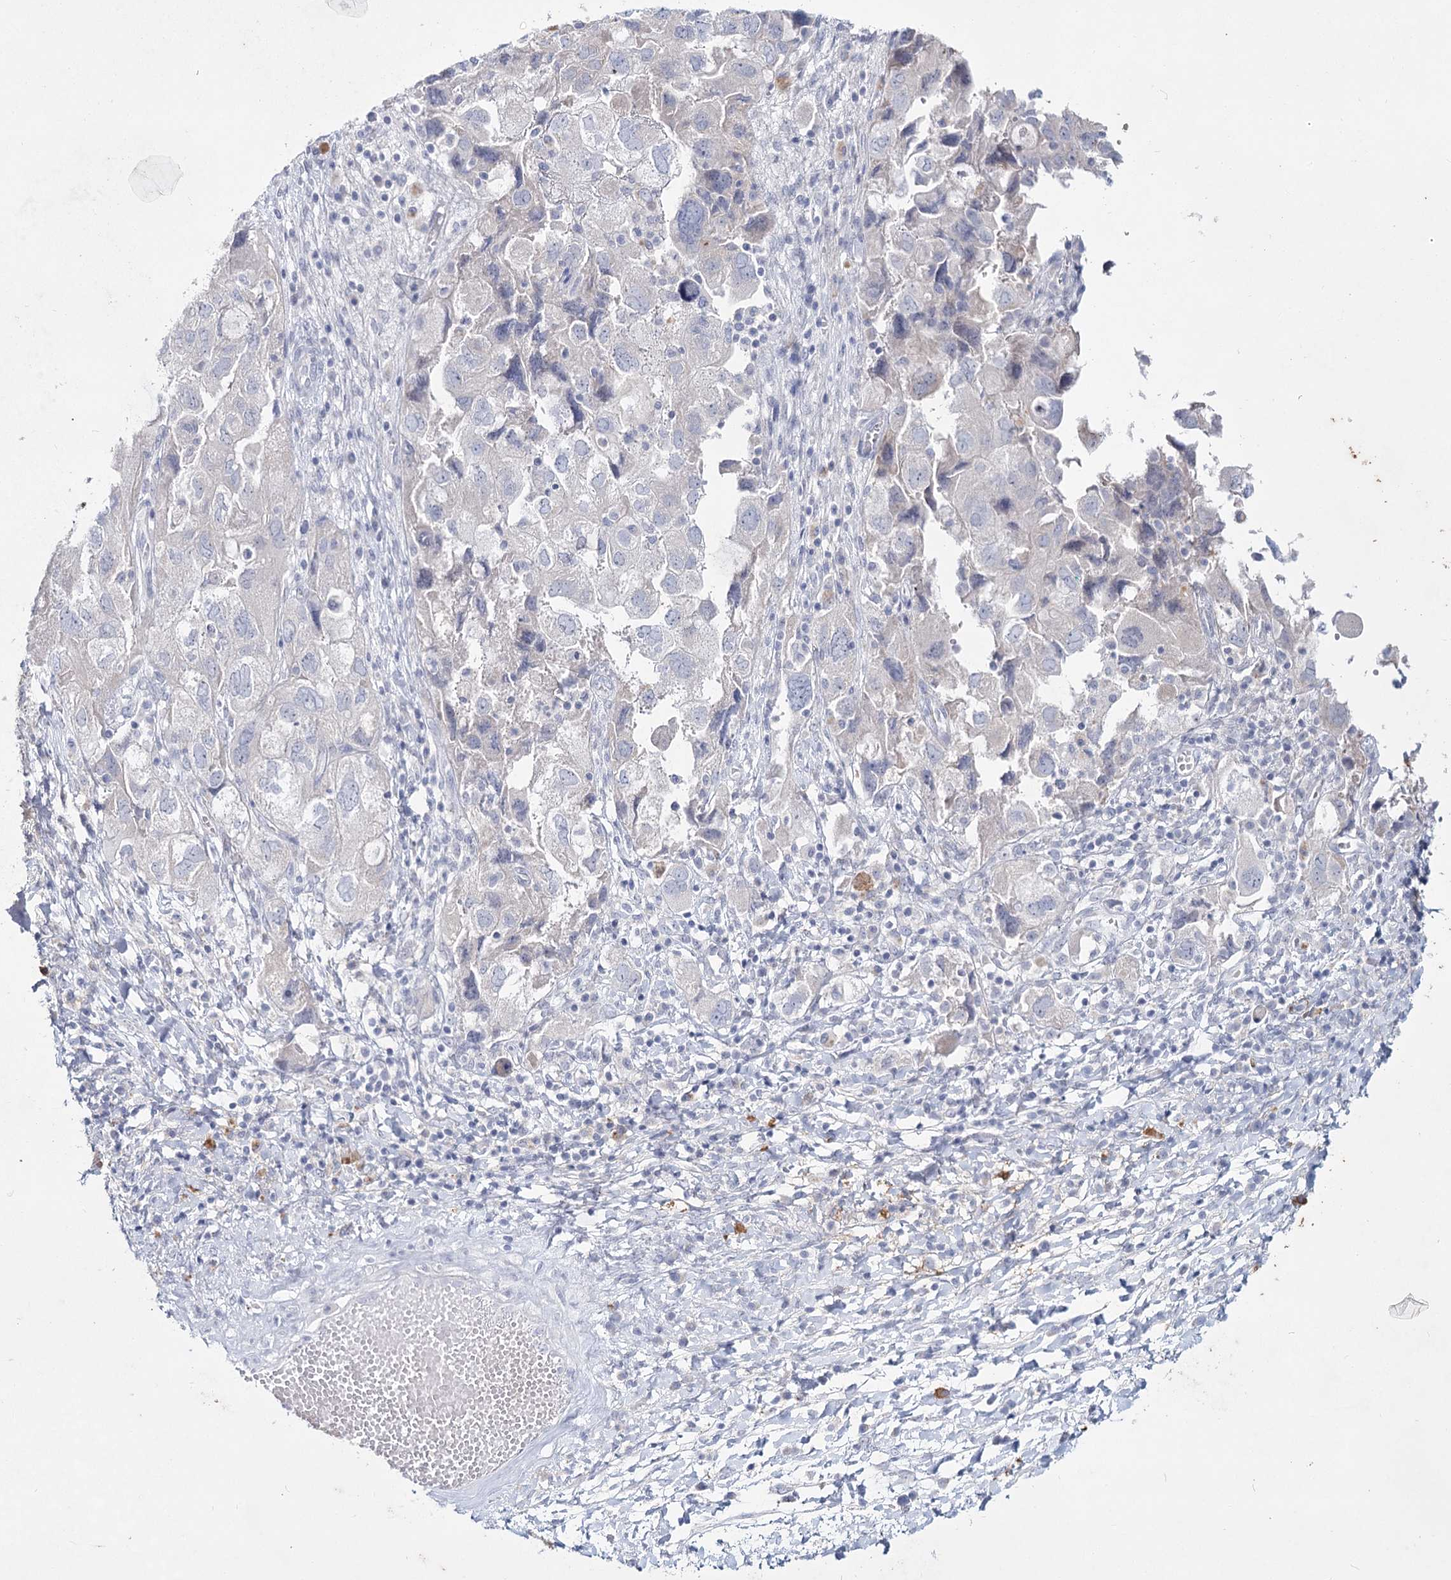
{"staining": {"intensity": "negative", "quantity": "none", "location": "none"}, "tissue": "ovarian cancer", "cell_type": "Tumor cells", "image_type": "cancer", "snomed": [{"axis": "morphology", "description": "Carcinoma, NOS"}, {"axis": "morphology", "description": "Cystadenocarcinoma, serous, NOS"}, {"axis": "topography", "description": "Ovary"}], "caption": "Immunohistochemistry of human ovarian cancer (serous cystadenocarcinoma) reveals no positivity in tumor cells.", "gene": "CCDC73", "patient": {"sex": "female", "age": 69}}